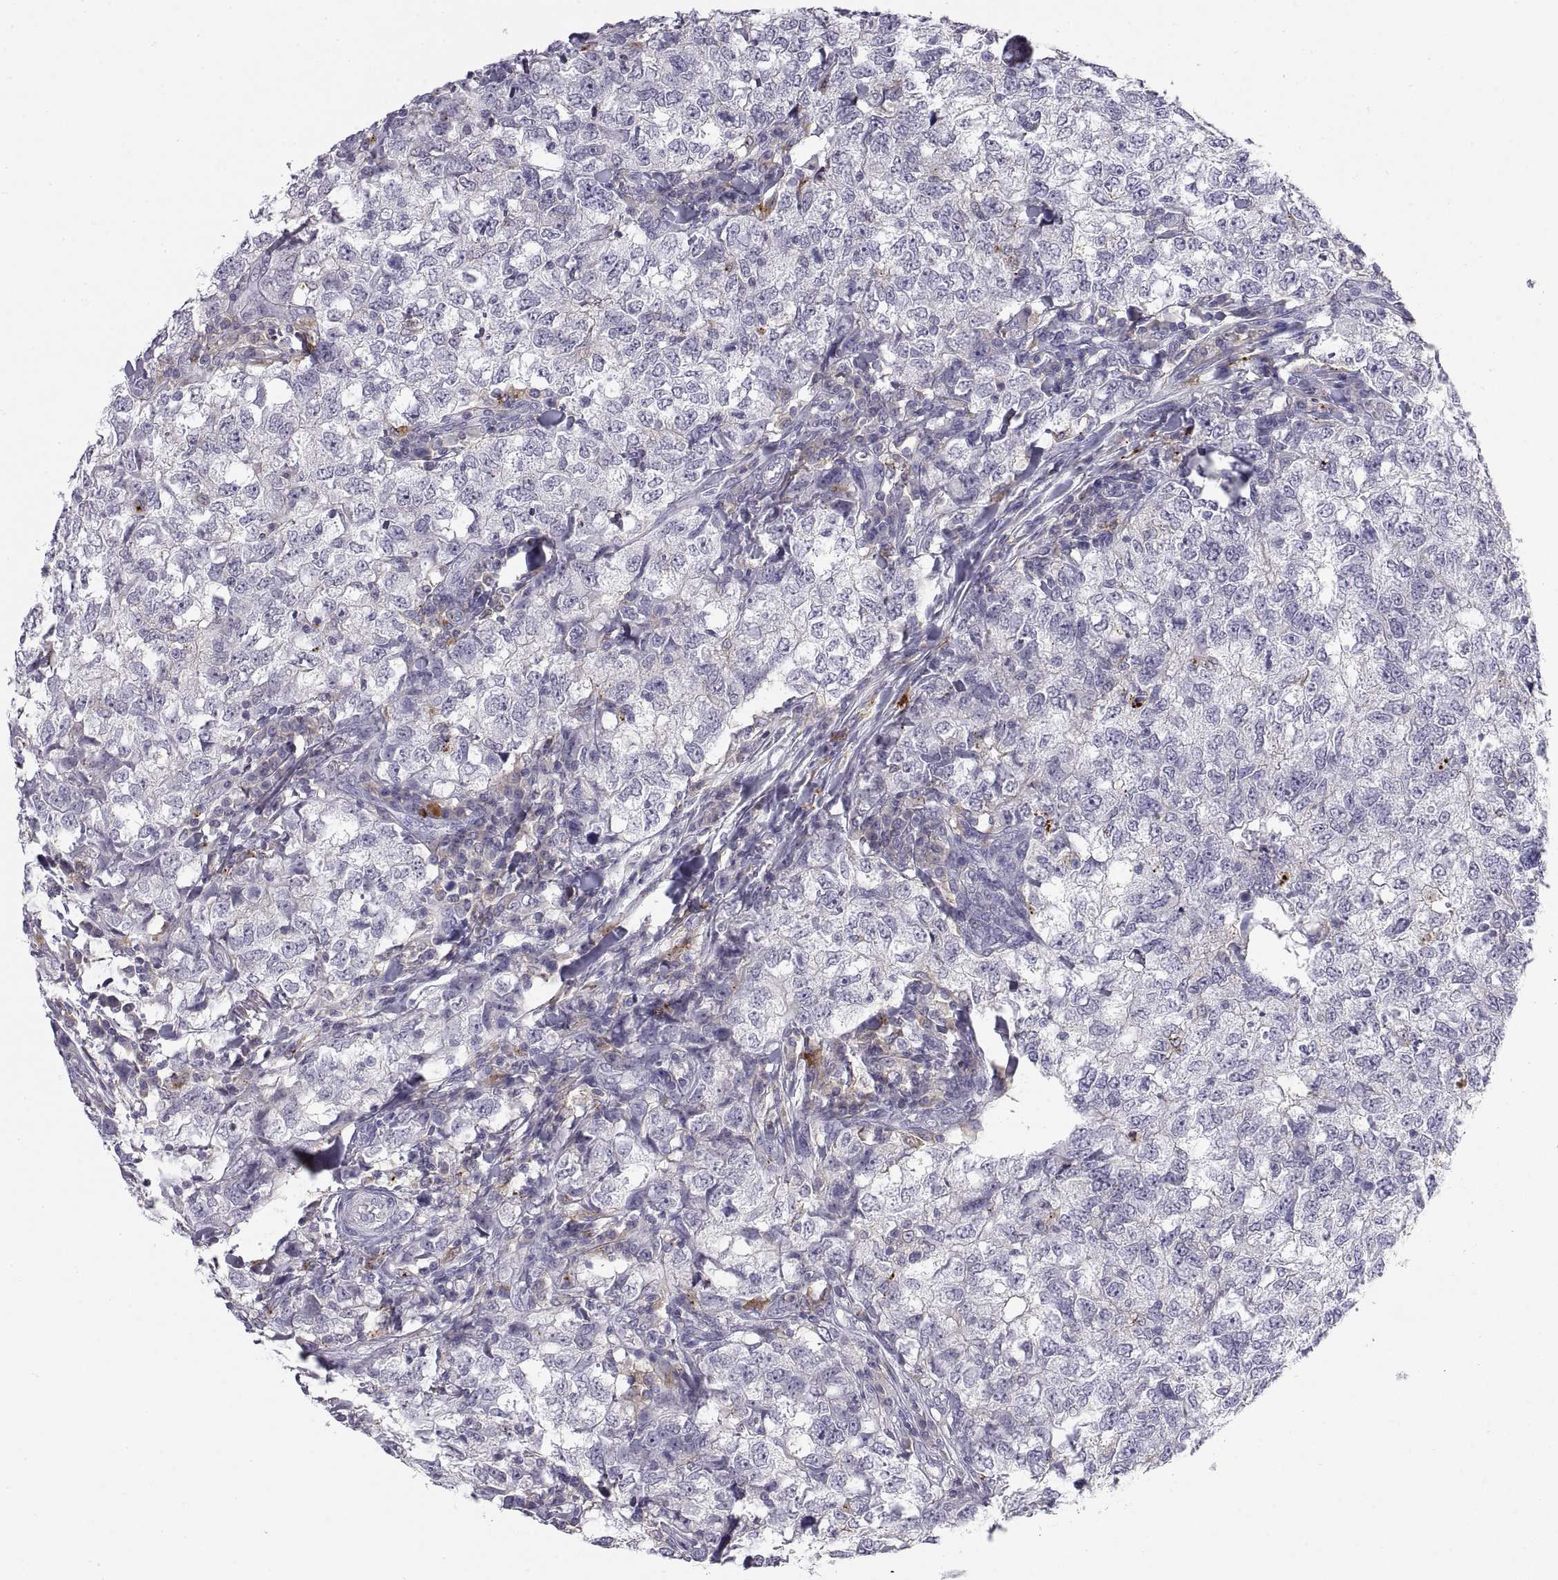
{"staining": {"intensity": "negative", "quantity": "none", "location": "none"}, "tissue": "breast cancer", "cell_type": "Tumor cells", "image_type": "cancer", "snomed": [{"axis": "morphology", "description": "Duct carcinoma"}, {"axis": "topography", "description": "Breast"}], "caption": "Photomicrograph shows no protein expression in tumor cells of intraductal carcinoma (breast) tissue.", "gene": "RGS19", "patient": {"sex": "female", "age": 30}}